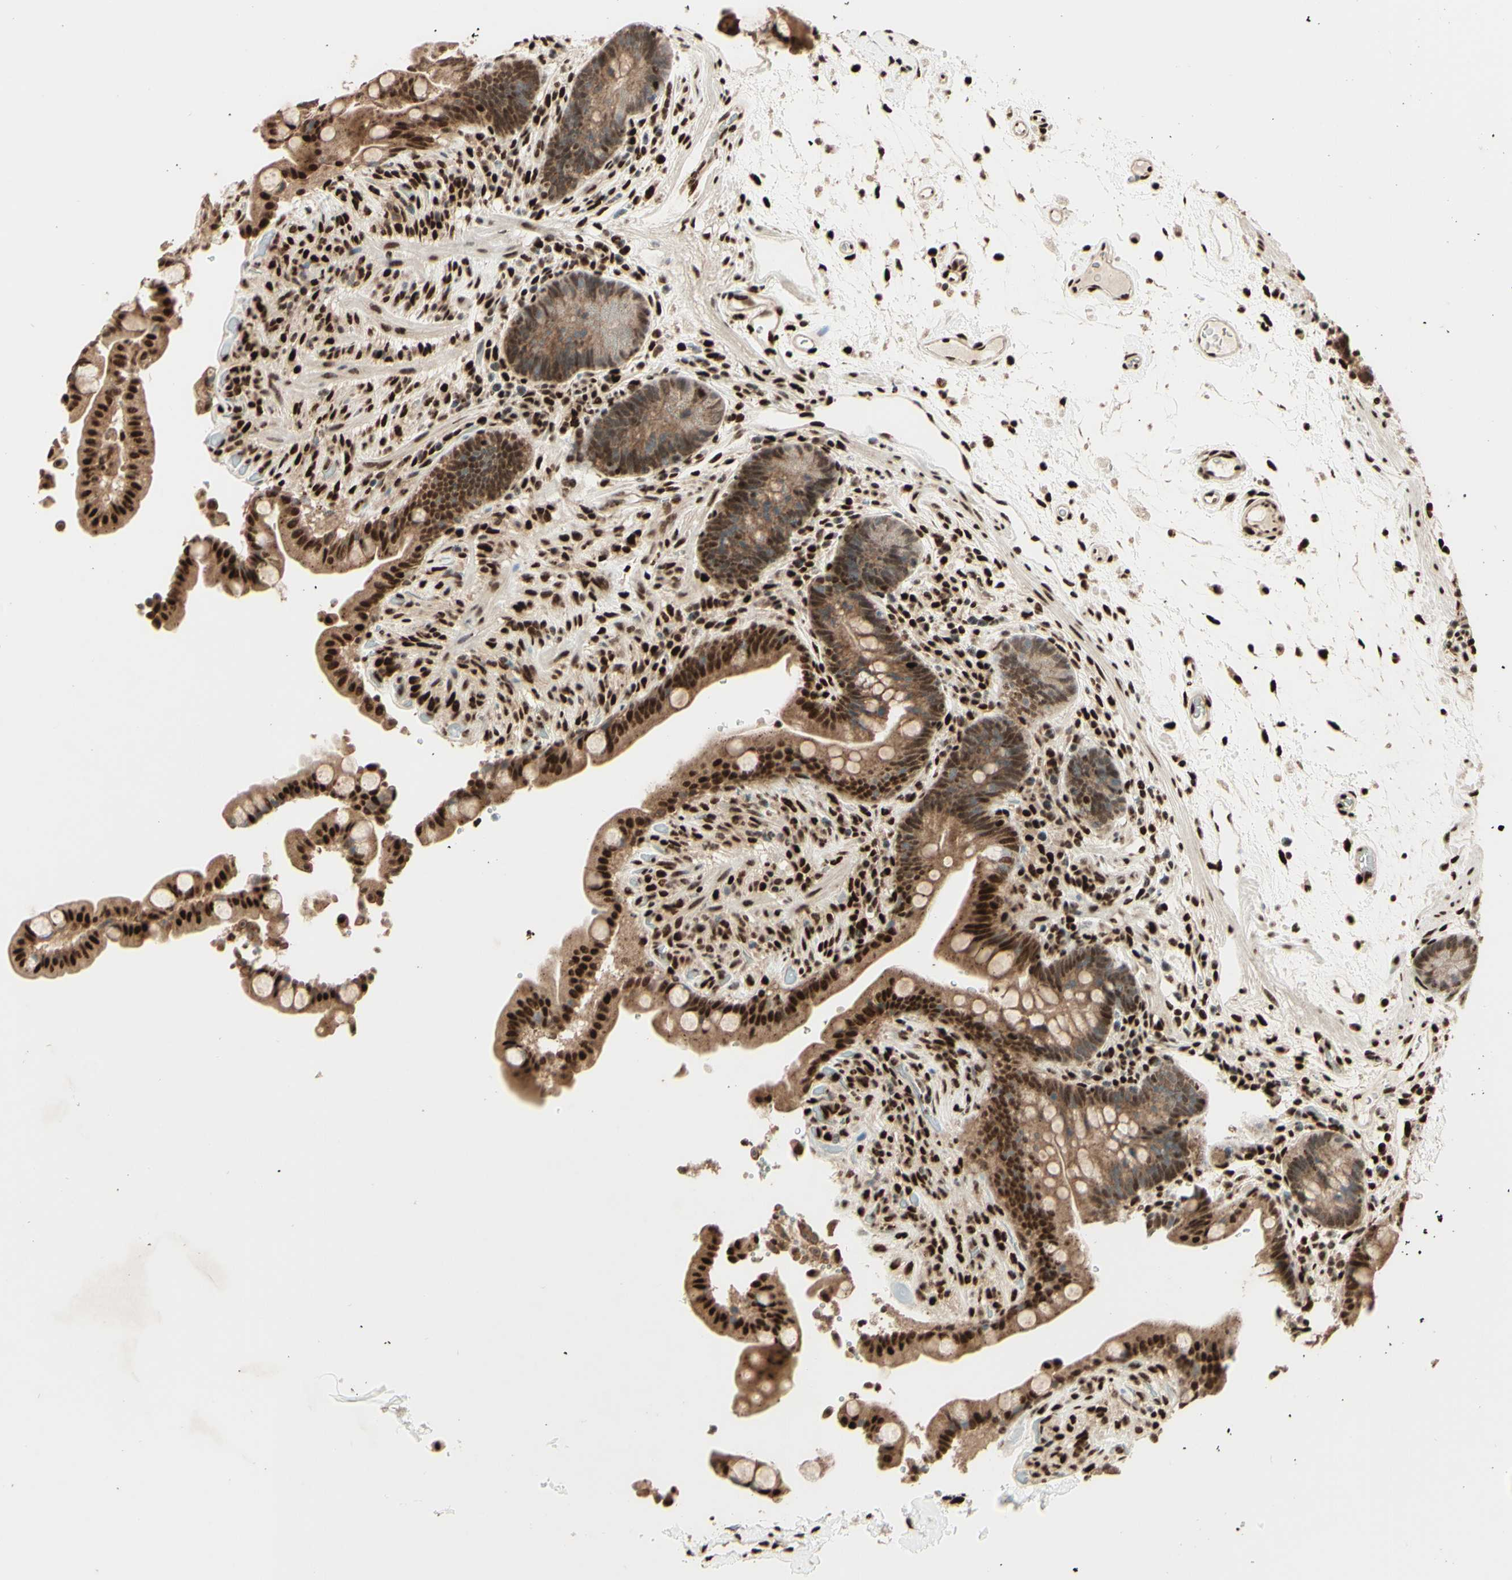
{"staining": {"intensity": "strong", "quantity": ">75%", "location": "nuclear"}, "tissue": "colon", "cell_type": "Endothelial cells", "image_type": "normal", "snomed": [{"axis": "morphology", "description": "Normal tissue, NOS"}, {"axis": "topography", "description": "Colon"}], "caption": "Protein analysis of unremarkable colon displays strong nuclear positivity in approximately >75% of endothelial cells. The protein of interest is shown in brown color, while the nuclei are stained blue.", "gene": "NR3C1", "patient": {"sex": "male", "age": 73}}